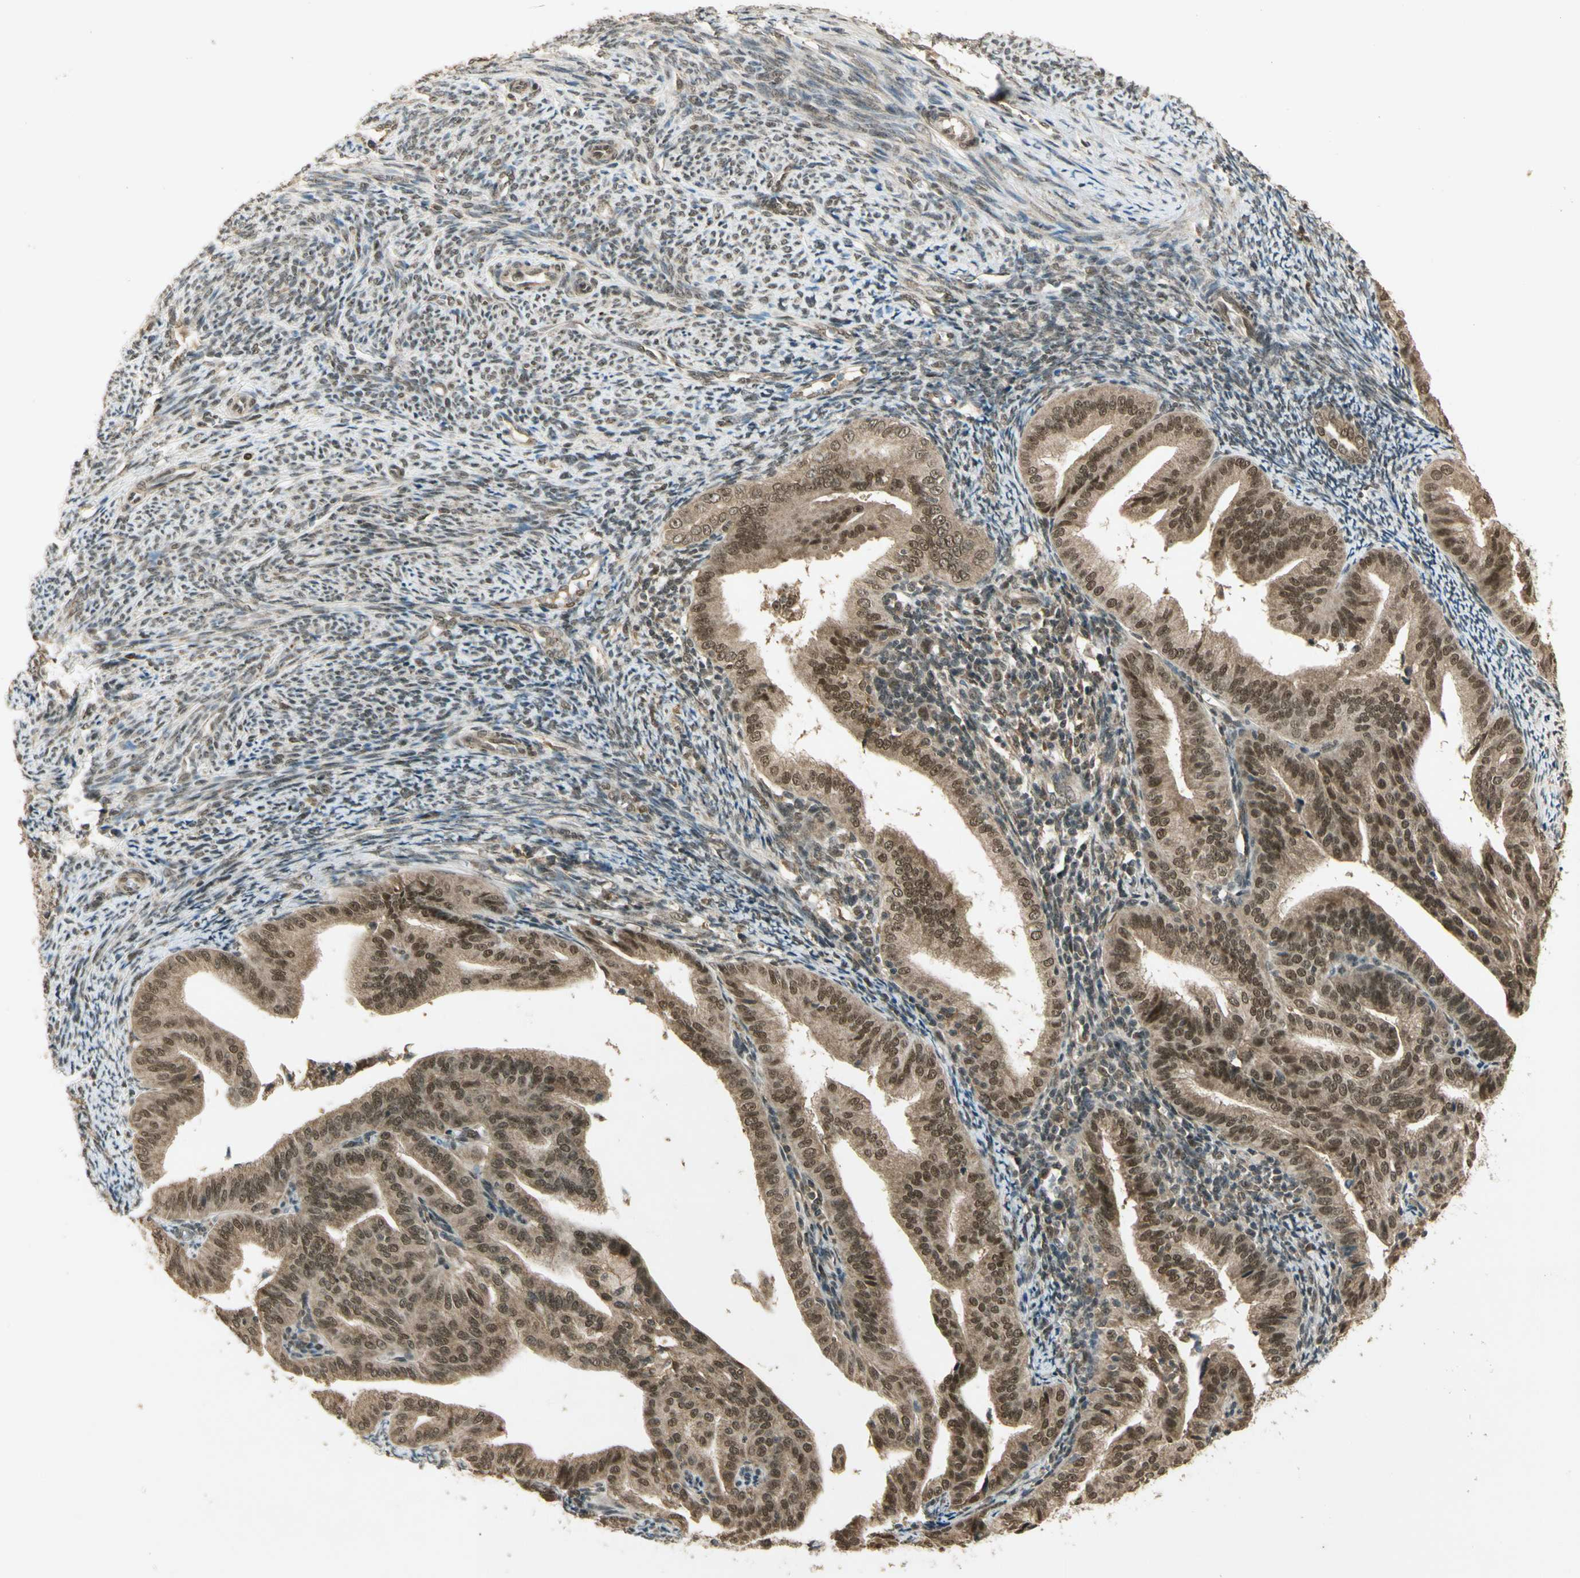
{"staining": {"intensity": "moderate", "quantity": ">75%", "location": "cytoplasmic/membranous,nuclear"}, "tissue": "endometrial cancer", "cell_type": "Tumor cells", "image_type": "cancer", "snomed": [{"axis": "morphology", "description": "Adenocarcinoma, NOS"}, {"axis": "topography", "description": "Endometrium"}], "caption": "Tumor cells show medium levels of moderate cytoplasmic/membranous and nuclear positivity in approximately >75% of cells in human adenocarcinoma (endometrial).", "gene": "ZNF135", "patient": {"sex": "female", "age": 58}}